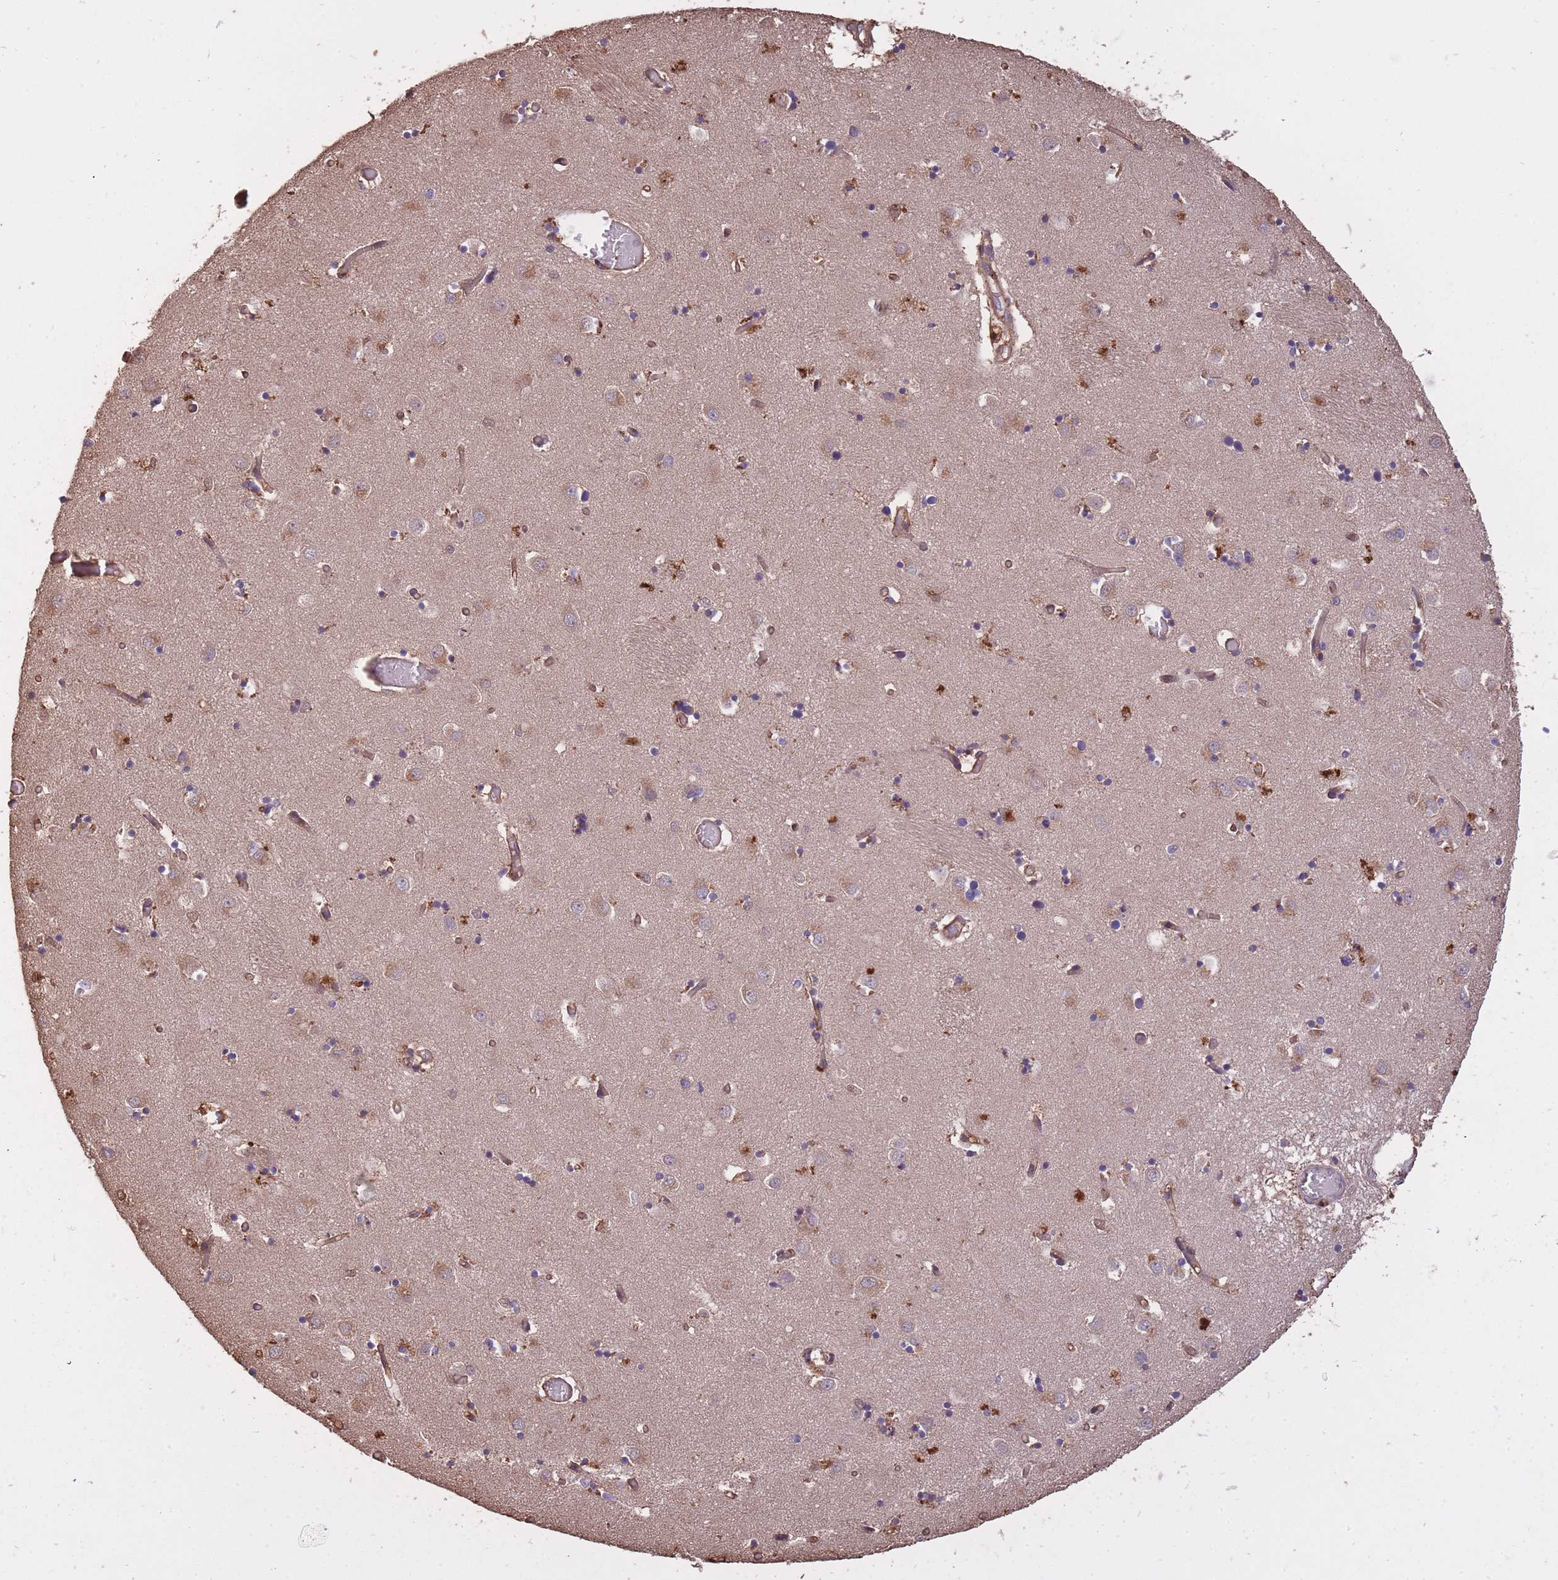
{"staining": {"intensity": "negative", "quantity": "none", "location": "none"}, "tissue": "caudate", "cell_type": "Glial cells", "image_type": "normal", "snomed": [{"axis": "morphology", "description": "Normal tissue, NOS"}, {"axis": "topography", "description": "Lateral ventricle wall"}], "caption": "Human caudate stained for a protein using immunohistochemistry (IHC) shows no expression in glial cells.", "gene": "ARMH3", "patient": {"sex": "male", "age": 70}}